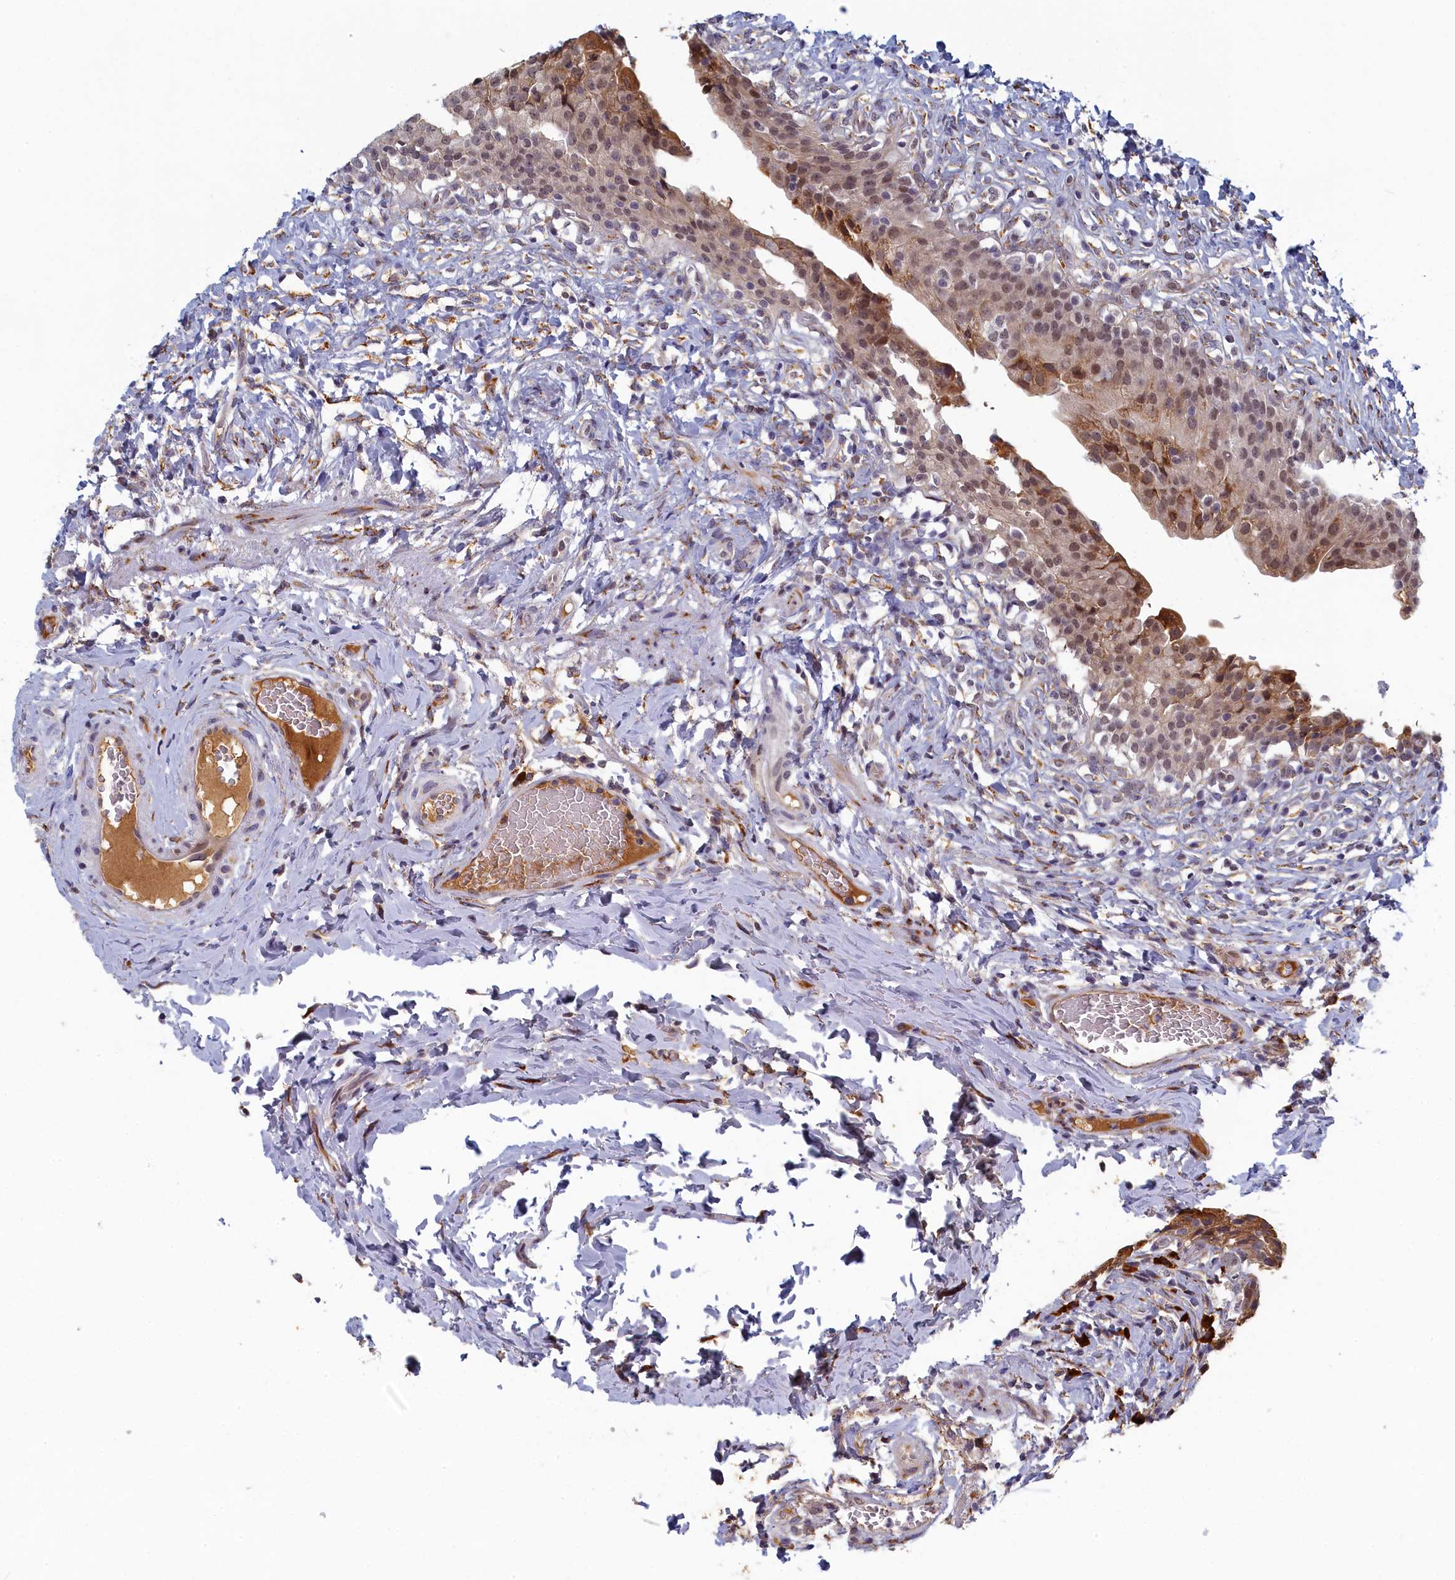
{"staining": {"intensity": "moderate", "quantity": ">75%", "location": "cytoplasmic/membranous,nuclear"}, "tissue": "urinary bladder", "cell_type": "Urothelial cells", "image_type": "normal", "snomed": [{"axis": "morphology", "description": "Normal tissue, NOS"}, {"axis": "morphology", "description": "Inflammation, NOS"}, {"axis": "topography", "description": "Urinary bladder"}], "caption": "Moderate cytoplasmic/membranous,nuclear positivity for a protein is appreciated in approximately >75% of urothelial cells of normal urinary bladder using immunohistochemistry.", "gene": "DNAJC17", "patient": {"sex": "male", "age": 64}}